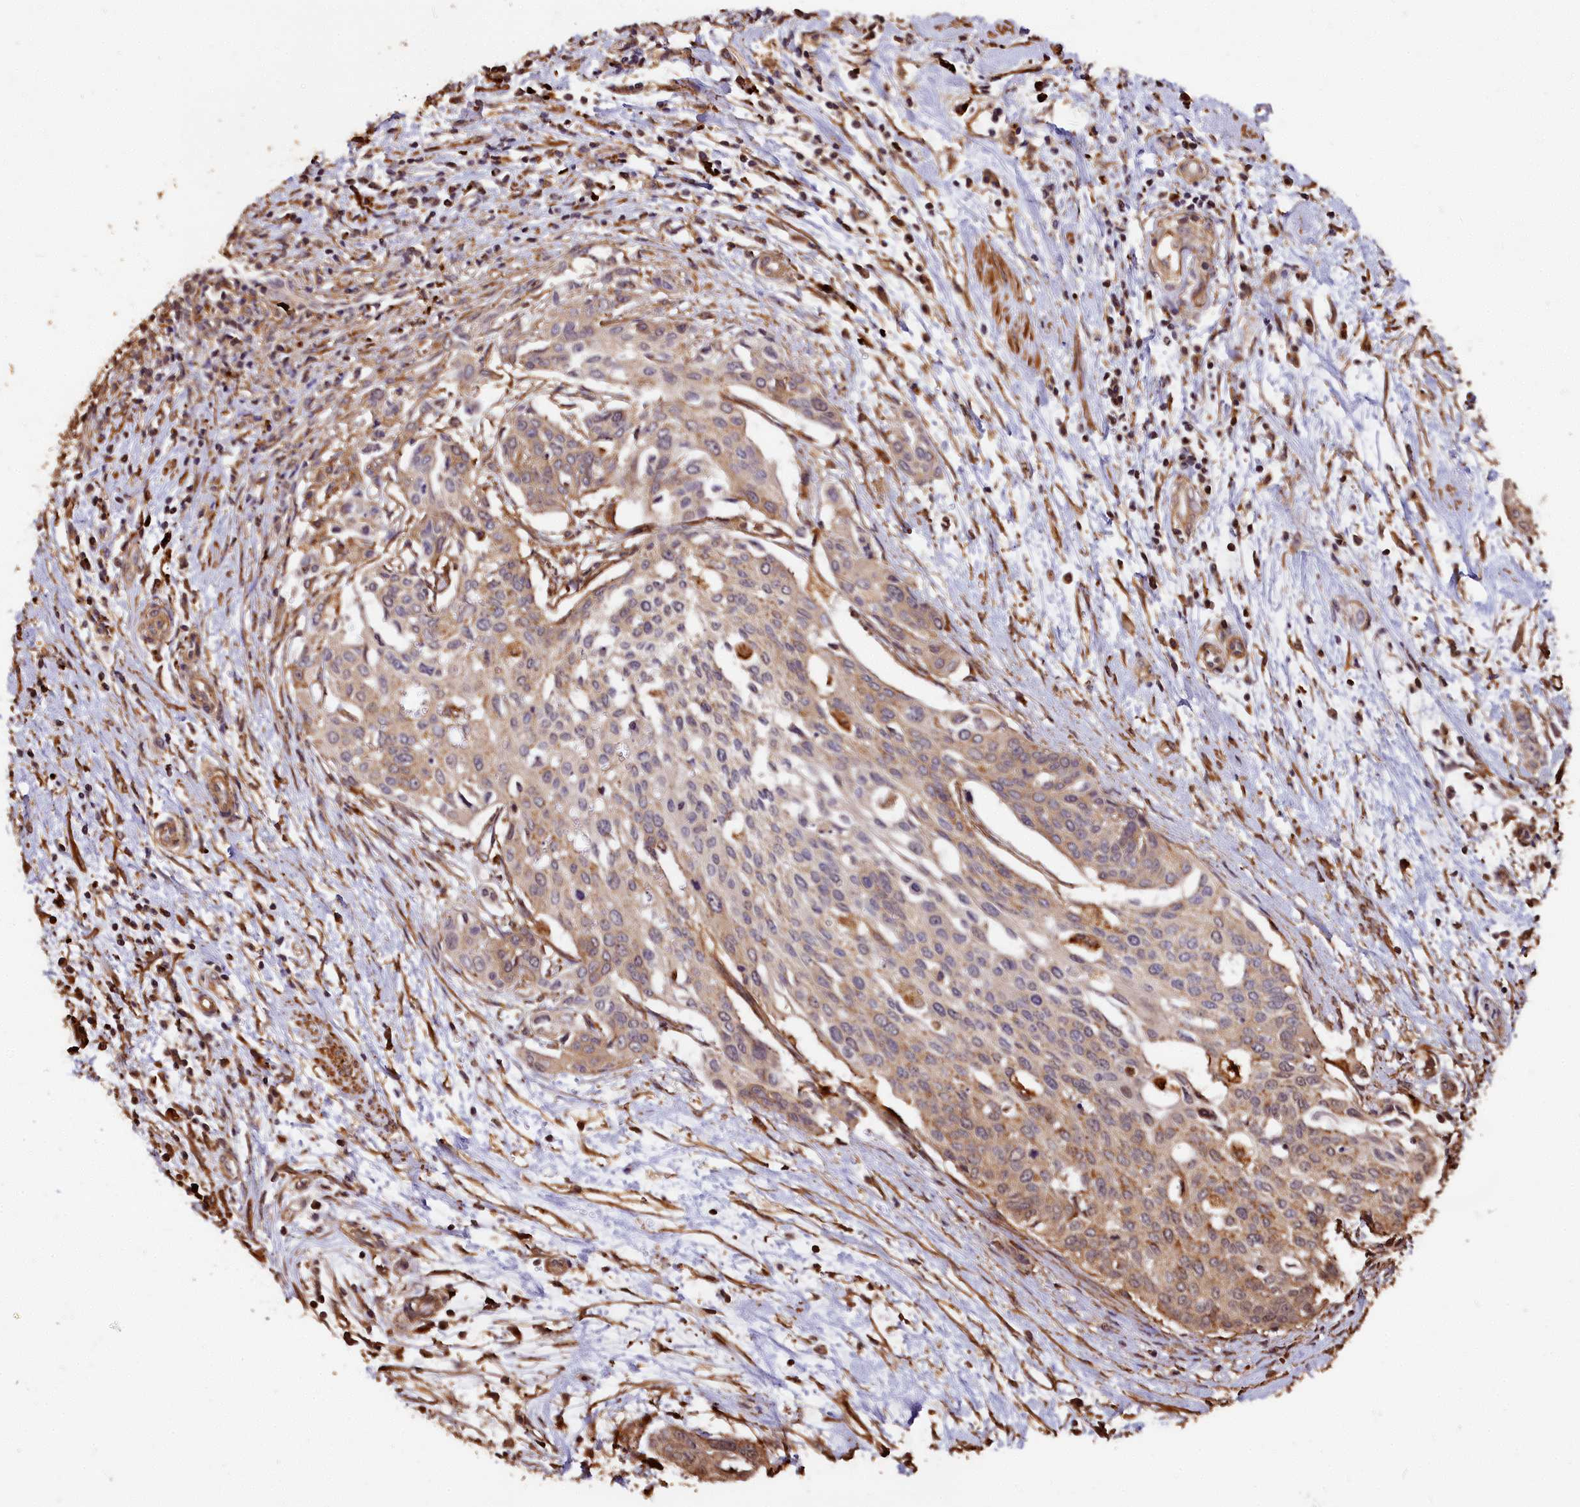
{"staining": {"intensity": "weak", "quantity": "25%-75%", "location": "cytoplasmic/membranous"}, "tissue": "cervical cancer", "cell_type": "Tumor cells", "image_type": "cancer", "snomed": [{"axis": "morphology", "description": "Squamous cell carcinoma, NOS"}, {"axis": "topography", "description": "Cervix"}], "caption": "Weak cytoplasmic/membranous staining for a protein is identified in approximately 25%-75% of tumor cells of squamous cell carcinoma (cervical) using immunohistochemistry (IHC).", "gene": "MMP15", "patient": {"sex": "female", "age": 44}}